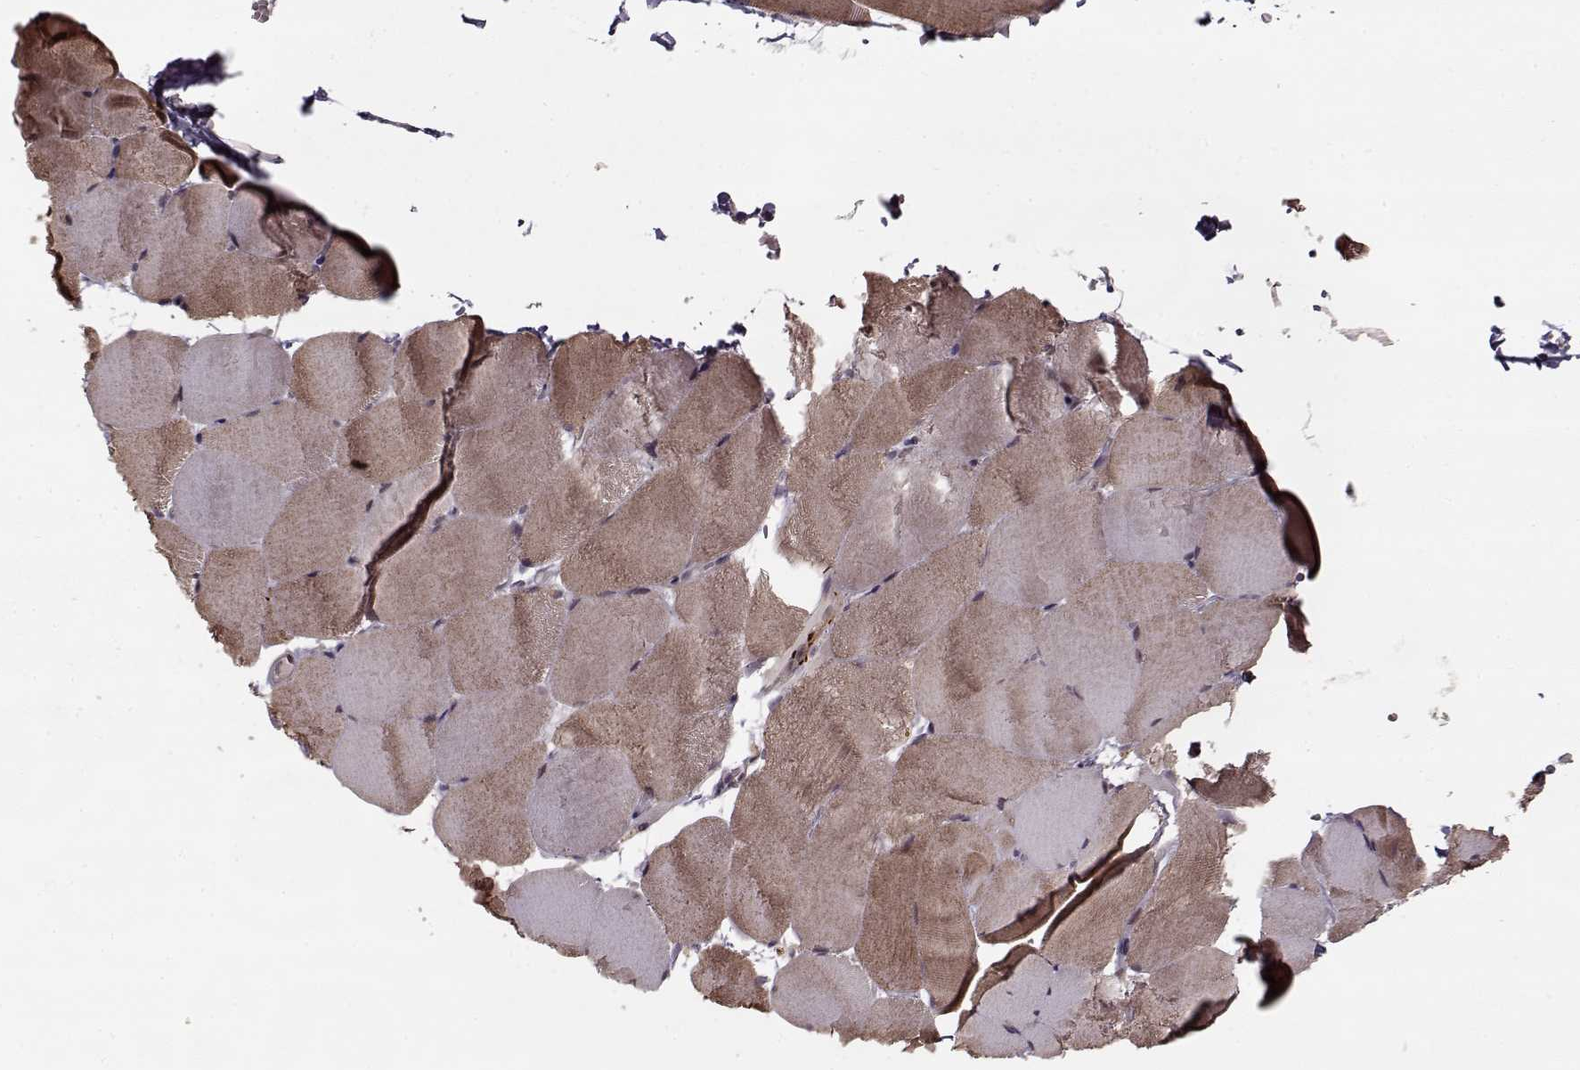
{"staining": {"intensity": "weak", "quantity": "<25%", "location": "nuclear"}, "tissue": "skeletal muscle", "cell_type": "Myocytes", "image_type": "normal", "snomed": [{"axis": "morphology", "description": "Normal tissue, NOS"}, {"axis": "topography", "description": "Skeletal muscle"}], "caption": "This is a histopathology image of IHC staining of unremarkable skeletal muscle, which shows no staining in myocytes.", "gene": "DENND4B", "patient": {"sex": "female", "age": 37}}